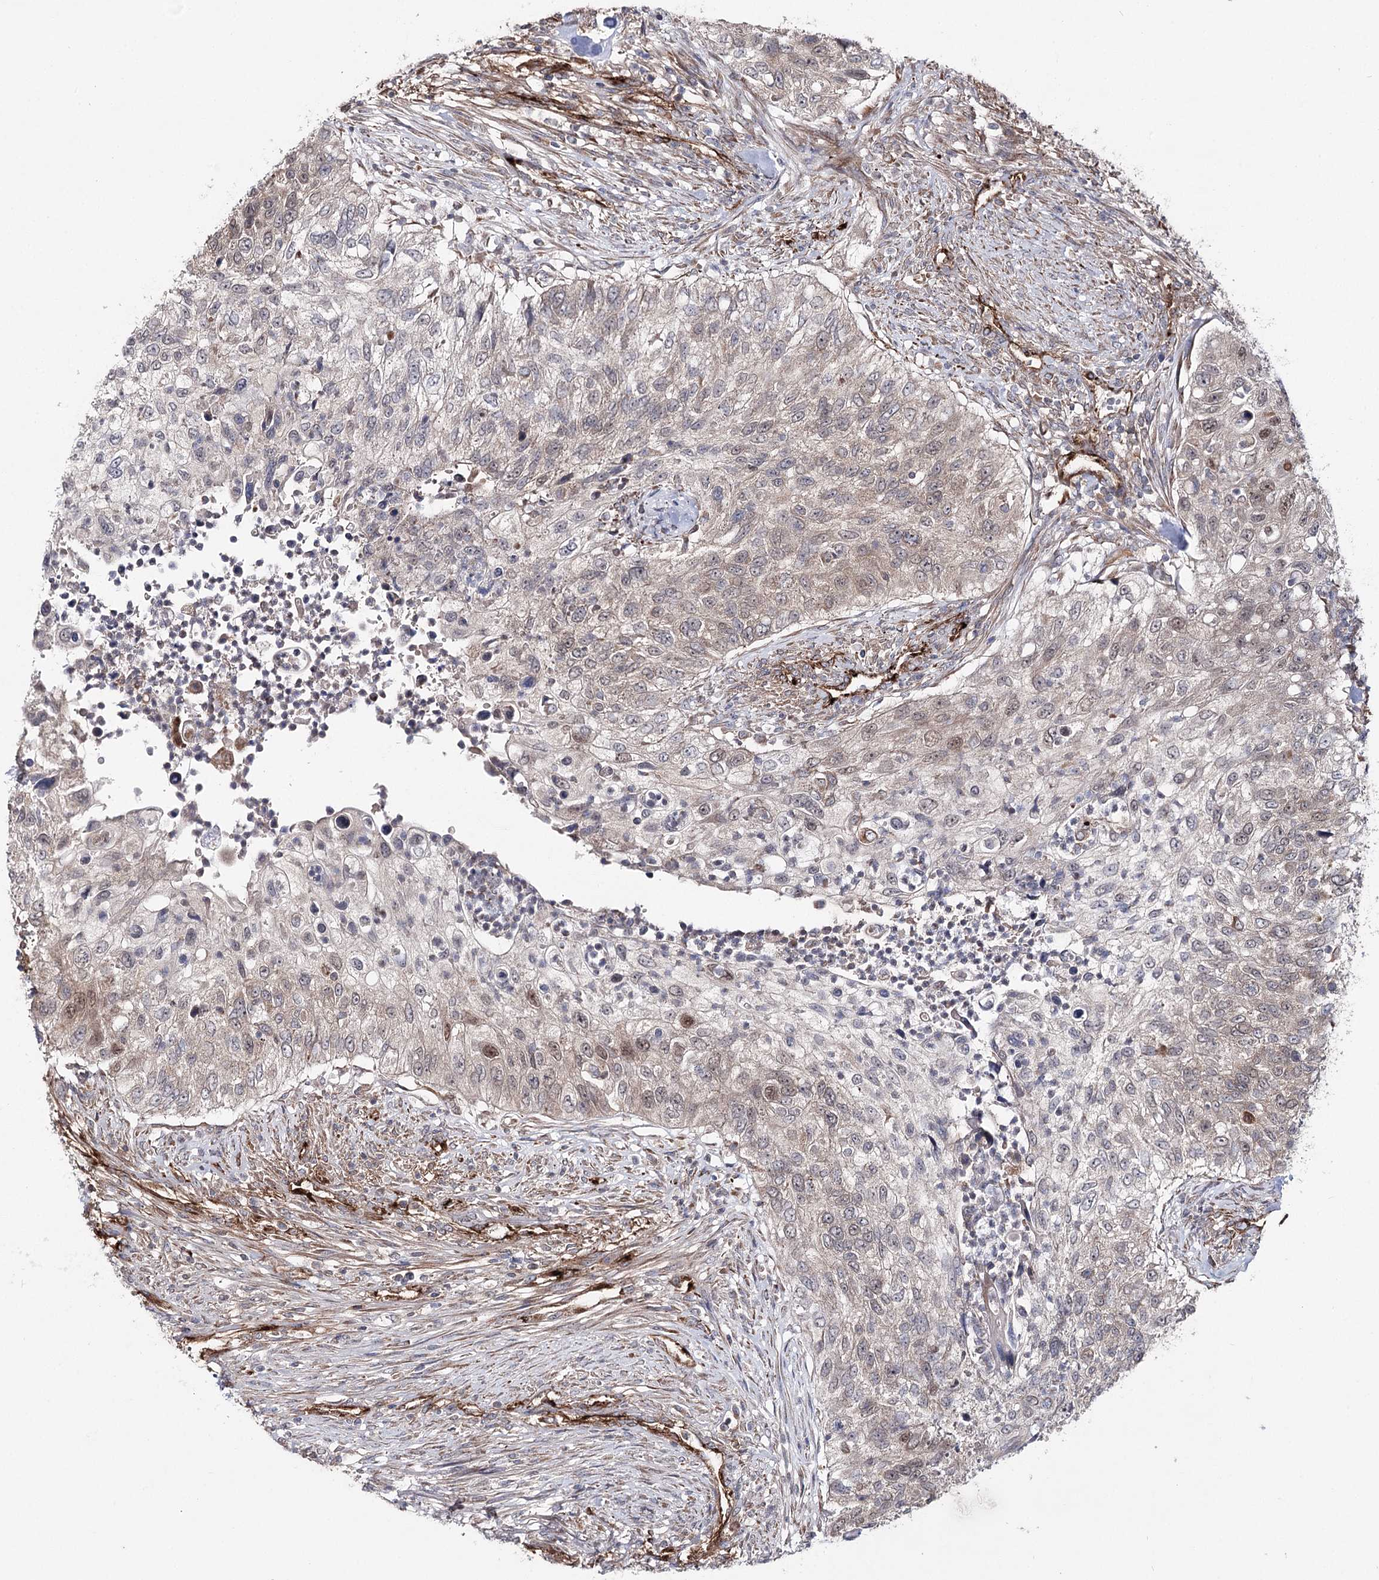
{"staining": {"intensity": "weak", "quantity": "25%-75%", "location": "cytoplasmic/membranous"}, "tissue": "urothelial cancer", "cell_type": "Tumor cells", "image_type": "cancer", "snomed": [{"axis": "morphology", "description": "Urothelial carcinoma, High grade"}, {"axis": "topography", "description": "Urinary bladder"}], "caption": "IHC photomicrograph of human urothelial cancer stained for a protein (brown), which displays low levels of weak cytoplasmic/membranous expression in approximately 25%-75% of tumor cells.", "gene": "MIB1", "patient": {"sex": "female", "age": 60}}